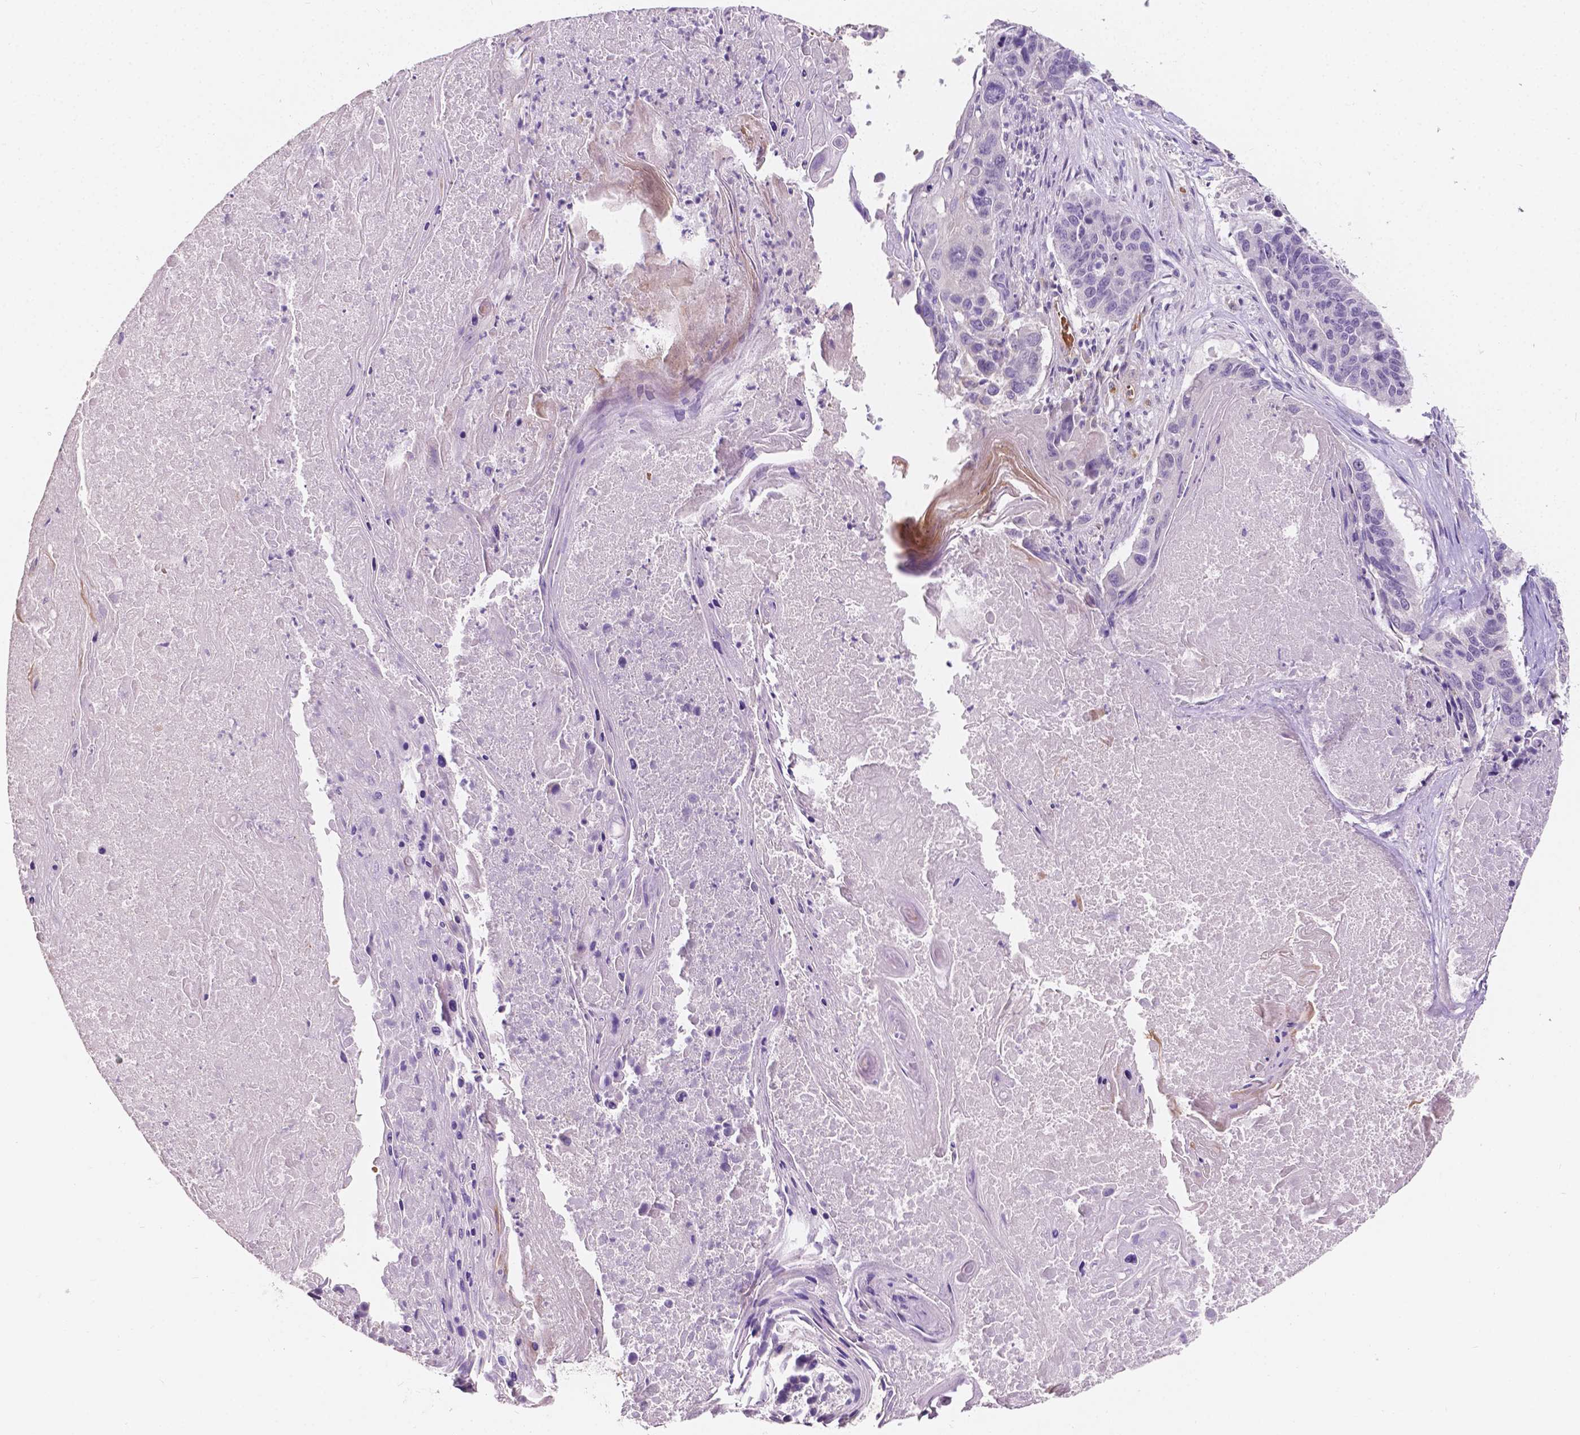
{"staining": {"intensity": "negative", "quantity": "none", "location": "none"}, "tissue": "lung cancer", "cell_type": "Tumor cells", "image_type": "cancer", "snomed": [{"axis": "morphology", "description": "Squamous cell carcinoma, NOS"}, {"axis": "topography", "description": "Lung"}], "caption": "There is no significant staining in tumor cells of squamous cell carcinoma (lung).", "gene": "SLC22A4", "patient": {"sex": "male", "age": 73}}